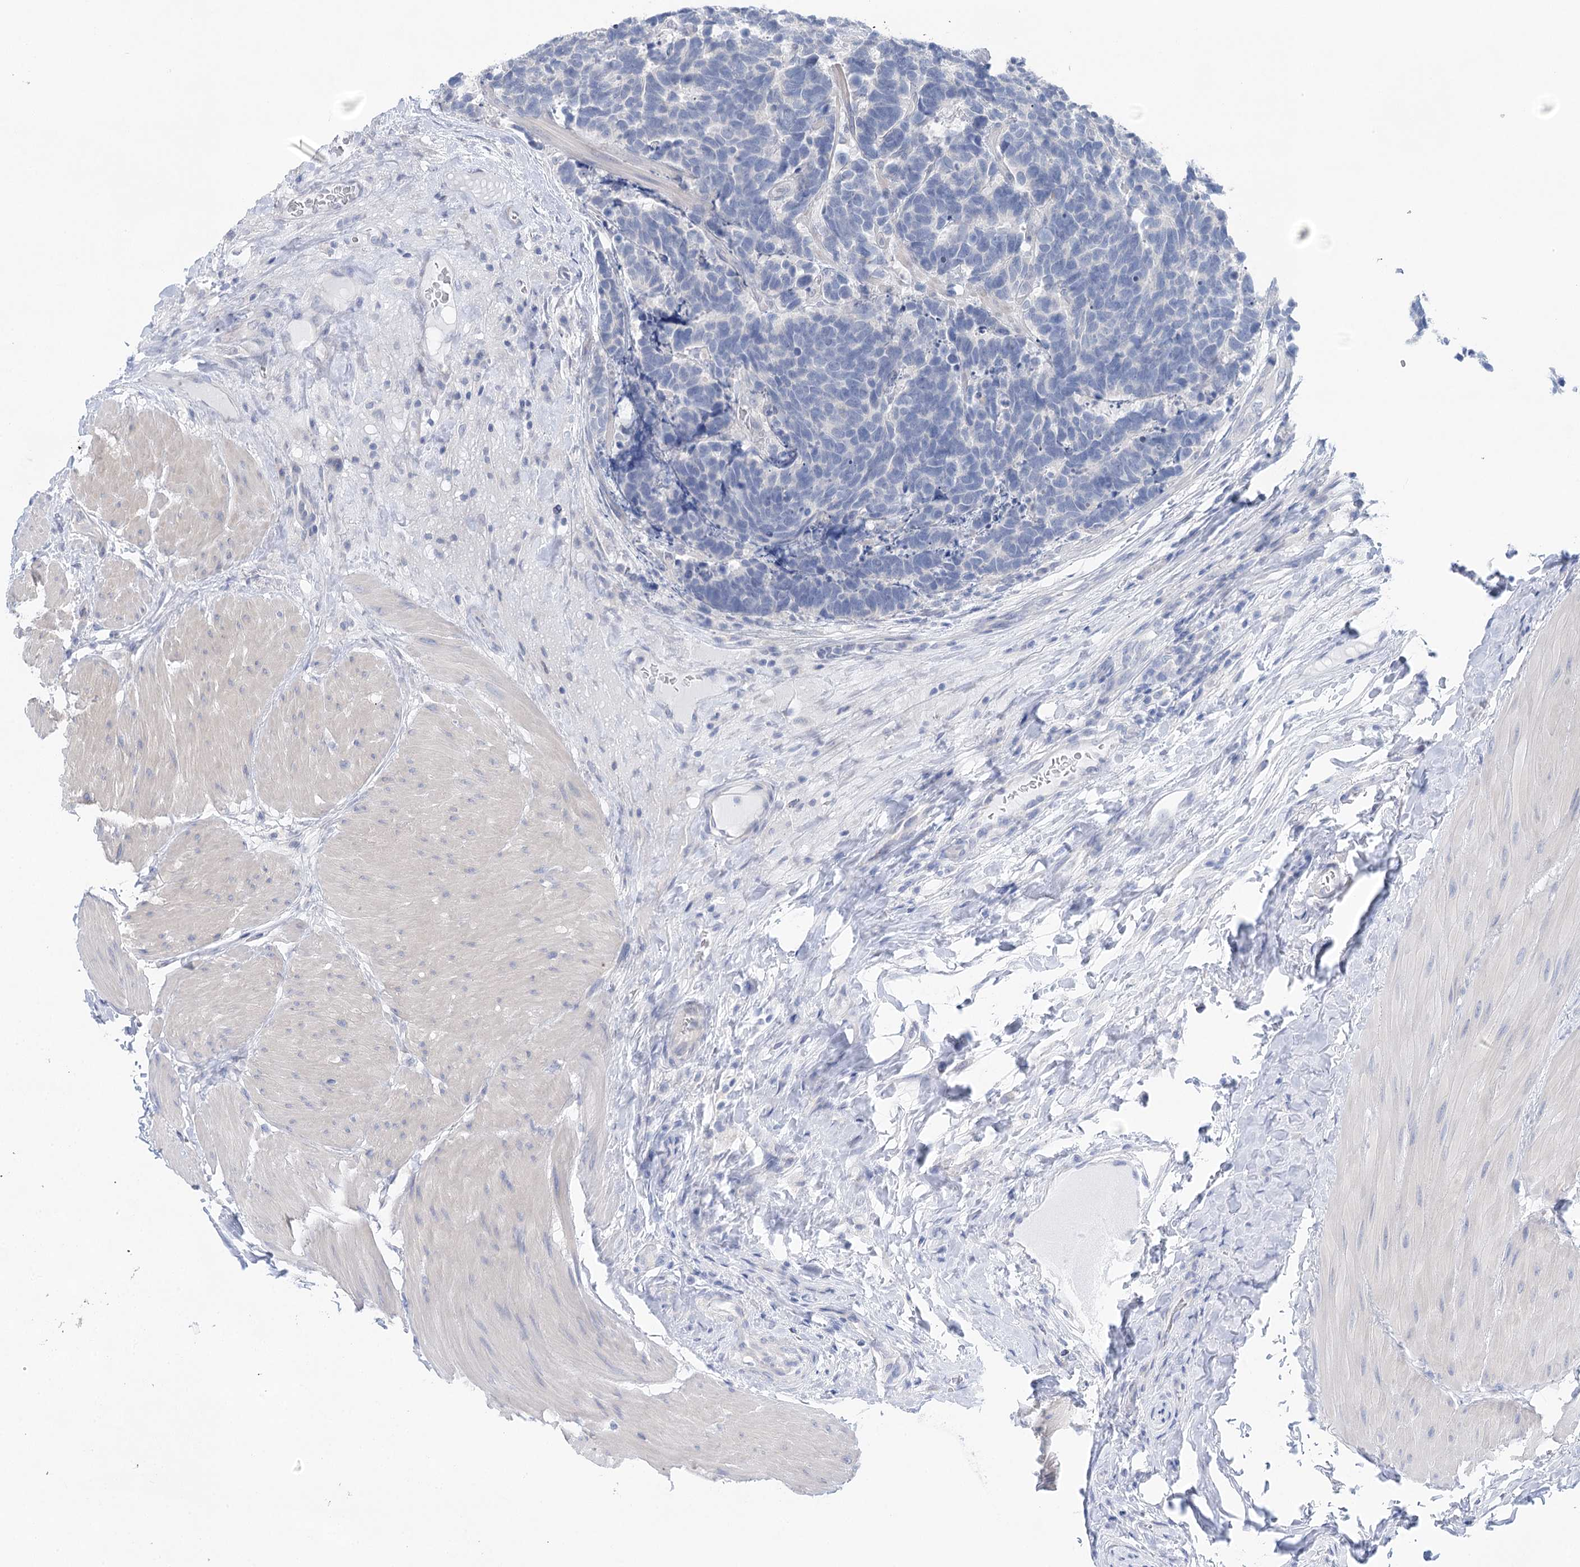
{"staining": {"intensity": "negative", "quantity": "none", "location": "none"}, "tissue": "carcinoid", "cell_type": "Tumor cells", "image_type": "cancer", "snomed": [{"axis": "morphology", "description": "Carcinoma, NOS"}, {"axis": "morphology", "description": "Carcinoid, malignant, NOS"}, {"axis": "topography", "description": "Urinary bladder"}], "caption": "Immunohistochemistry image of human malignant carcinoid stained for a protein (brown), which reveals no staining in tumor cells.", "gene": "LALBA", "patient": {"sex": "male", "age": 57}}